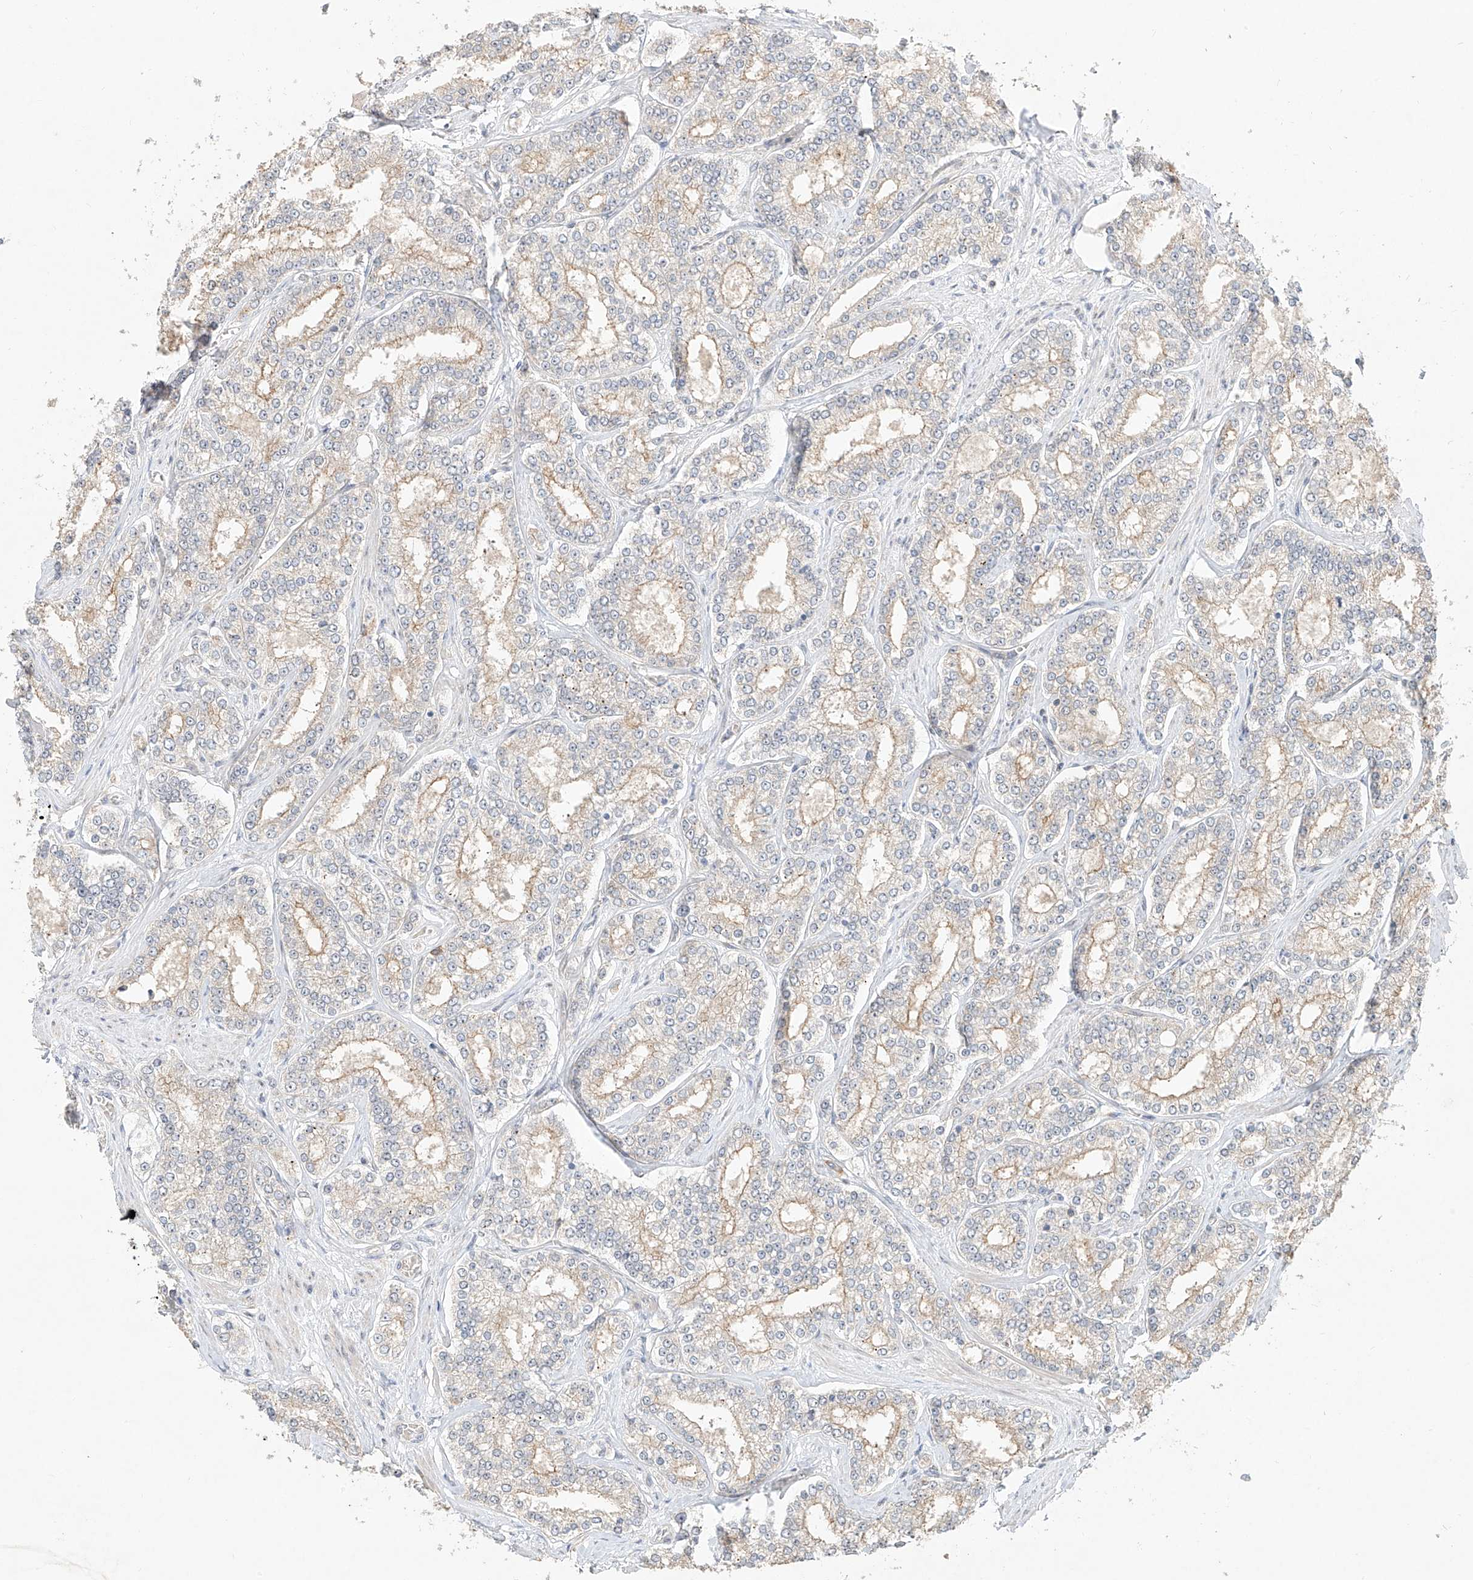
{"staining": {"intensity": "weak", "quantity": "25%-75%", "location": "cytoplasmic/membranous"}, "tissue": "prostate cancer", "cell_type": "Tumor cells", "image_type": "cancer", "snomed": [{"axis": "morphology", "description": "Normal tissue, NOS"}, {"axis": "morphology", "description": "Adenocarcinoma, High grade"}, {"axis": "topography", "description": "Prostate"}], "caption": "A histopathology image showing weak cytoplasmic/membranous positivity in approximately 25%-75% of tumor cells in prostate cancer, as visualized by brown immunohistochemical staining.", "gene": "TASP1", "patient": {"sex": "male", "age": 83}}